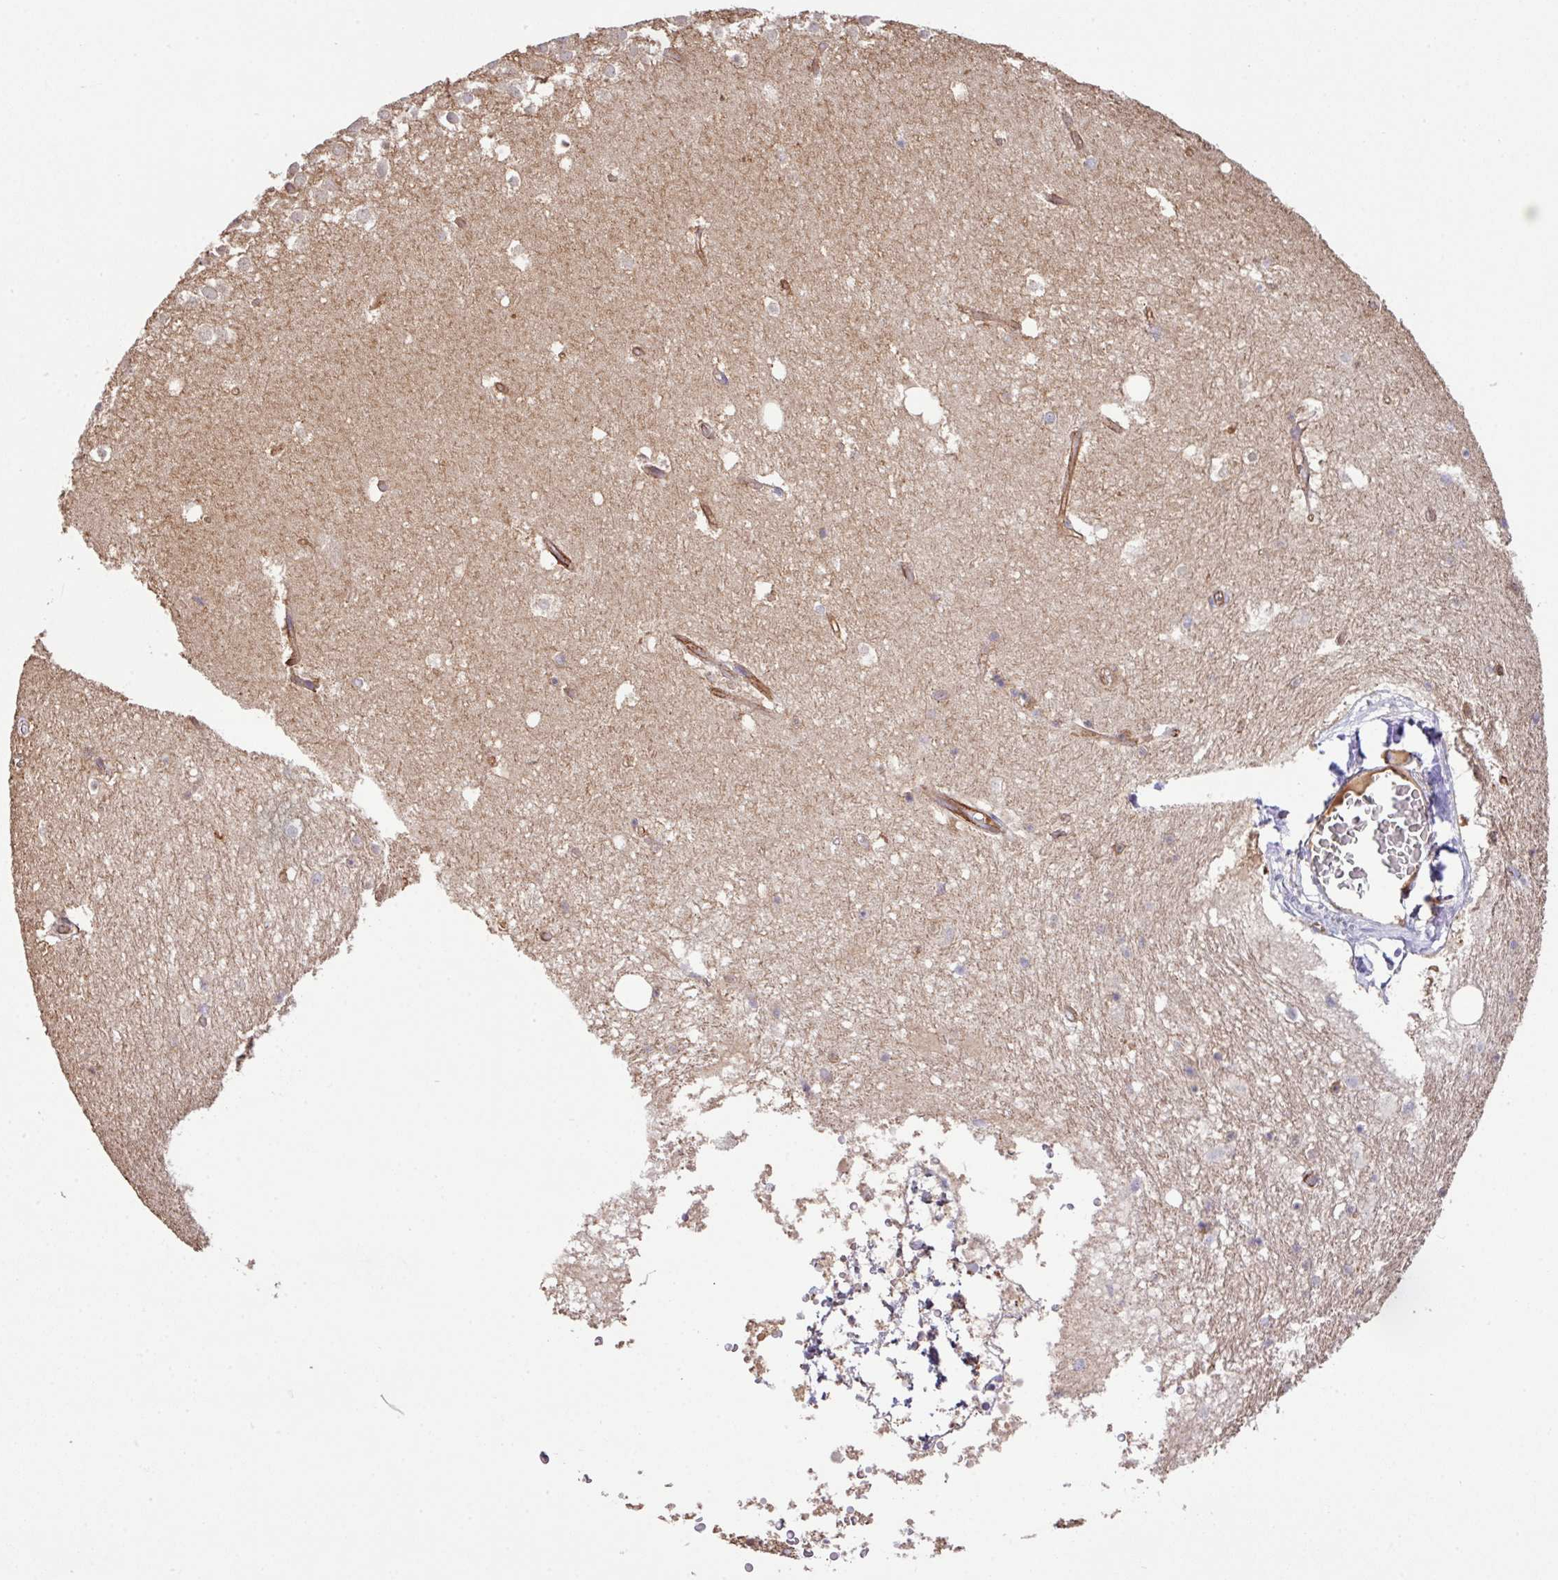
{"staining": {"intensity": "moderate", "quantity": "<25%", "location": "cytoplasmic/membranous"}, "tissue": "hippocampus", "cell_type": "Glial cells", "image_type": "normal", "snomed": [{"axis": "morphology", "description": "Normal tissue, NOS"}, {"axis": "topography", "description": "Hippocampus"}], "caption": "A brown stain labels moderate cytoplasmic/membranous expression of a protein in glial cells of normal hippocampus. (DAB = brown stain, brightfield microscopy at high magnification).", "gene": "LRRC53", "patient": {"sex": "female", "age": 52}}